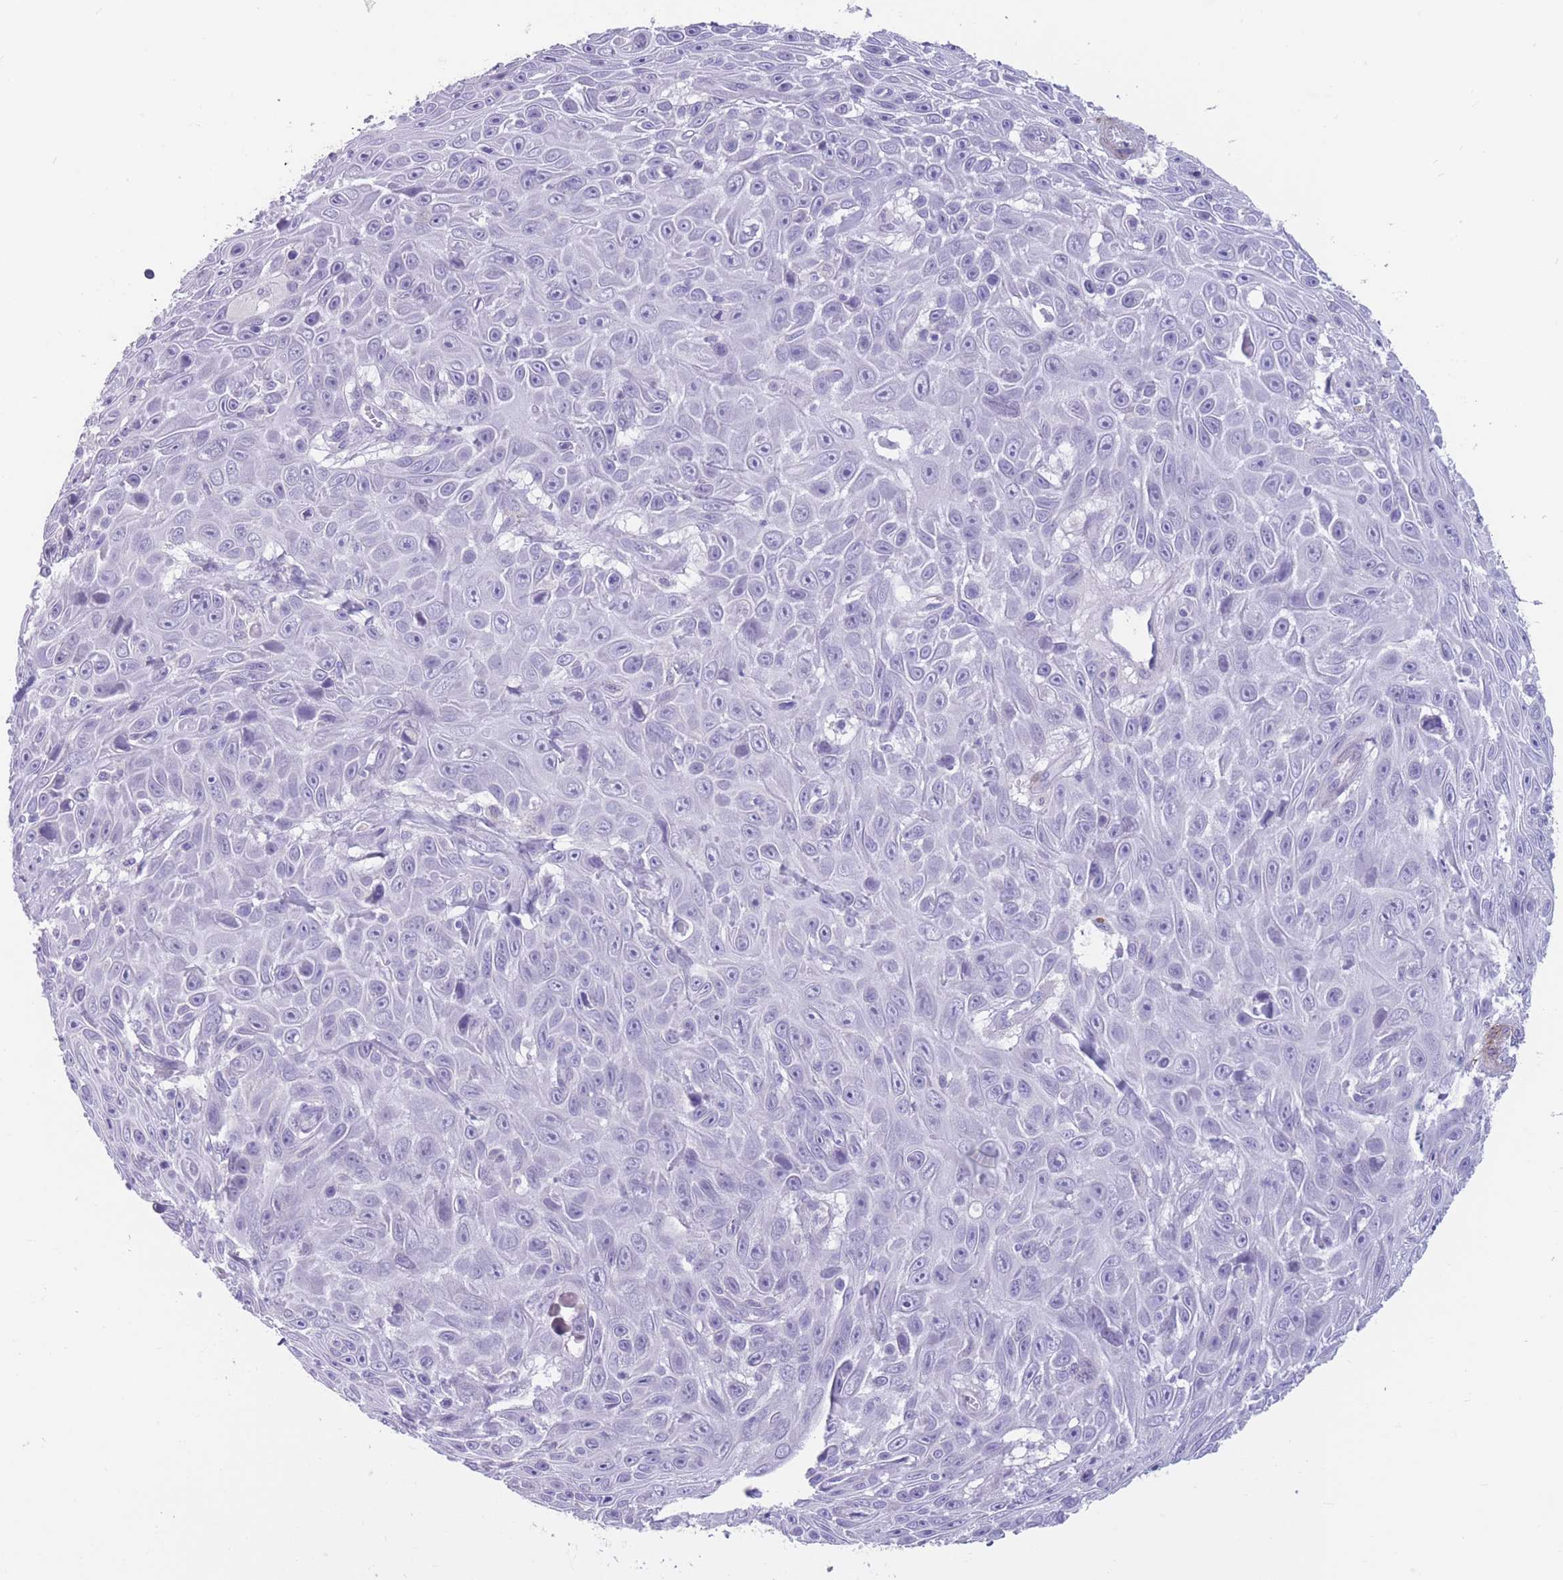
{"staining": {"intensity": "negative", "quantity": "none", "location": "none"}, "tissue": "skin cancer", "cell_type": "Tumor cells", "image_type": "cancer", "snomed": [{"axis": "morphology", "description": "Squamous cell carcinoma, NOS"}, {"axis": "topography", "description": "Skin"}], "caption": "The histopathology image exhibits no significant positivity in tumor cells of squamous cell carcinoma (skin).", "gene": "DPYD", "patient": {"sex": "male", "age": 82}}